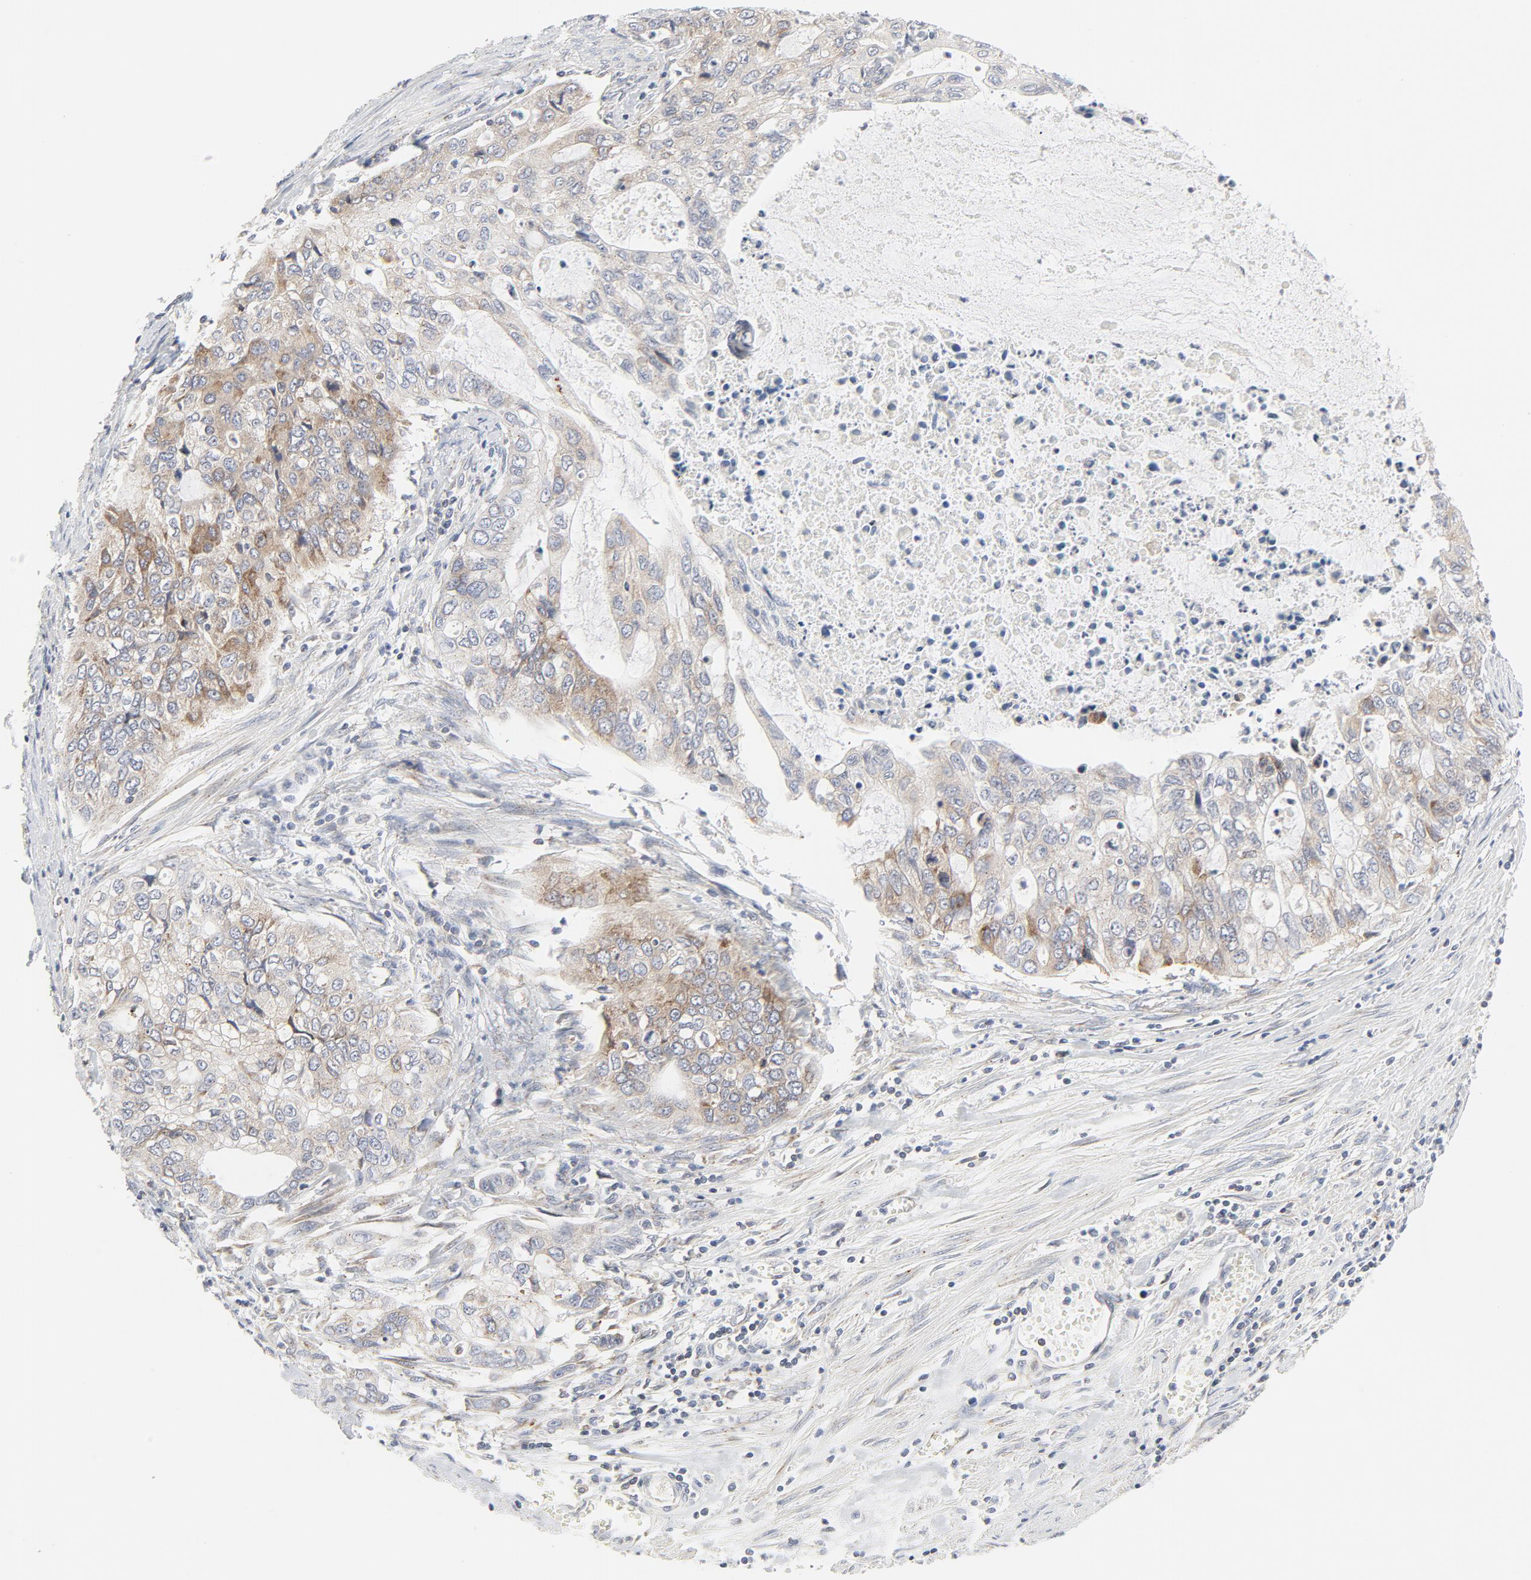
{"staining": {"intensity": "weak", "quantity": ">75%", "location": "cytoplasmic/membranous"}, "tissue": "stomach cancer", "cell_type": "Tumor cells", "image_type": "cancer", "snomed": [{"axis": "morphology", "description": "Adenocarcinoma, NOS"}, {"axis": "topography", "description": "Stomach, upper"}], "caption": "Stomach adenocarcinoma stained for a protein reveals weak cytoplasmic/membranous positivity in tumor cells.", "gene": "LRP6", "patient": {"sex": "female", "age": 52}}